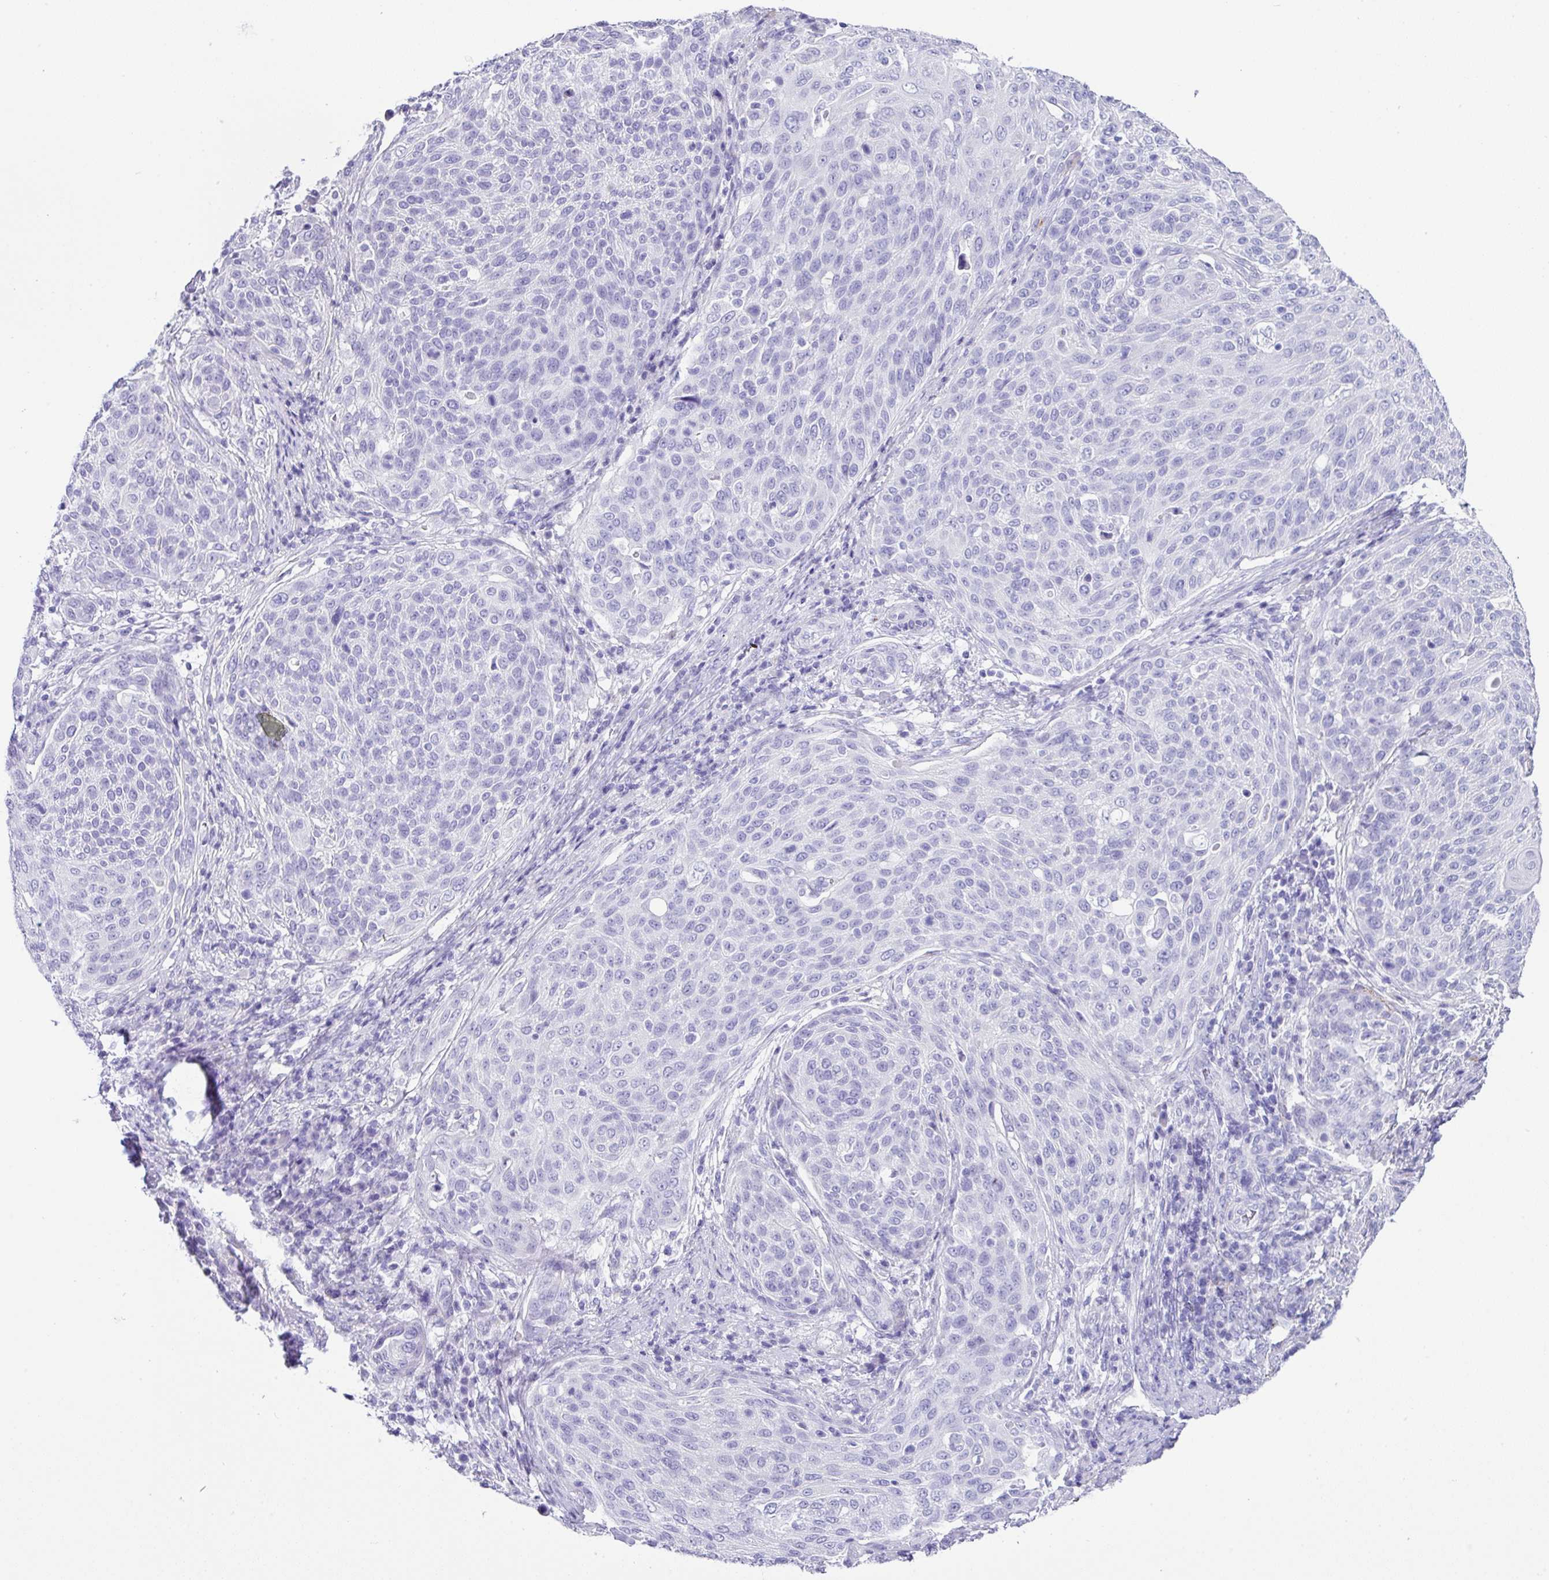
{"staining": {"intensity": "negative", "quantity": "none", "location": "none"}, "tissue": "cervical cancer", "cell_type": "Tumor cells", "image_type": "cancer", "snomed": [{"axis": "morphology", "description": "Squamous cell carcinoma, NOS"}, {"axis": "topography", "description": "Cervix"}], "caption": "Cervical cancer (squamous cell carcinoma) was stained to show a protein in brown. There is no significant staining in tumor cells.", "gene": "ZG16", "patient": {"sex": "female", "age": 31}}